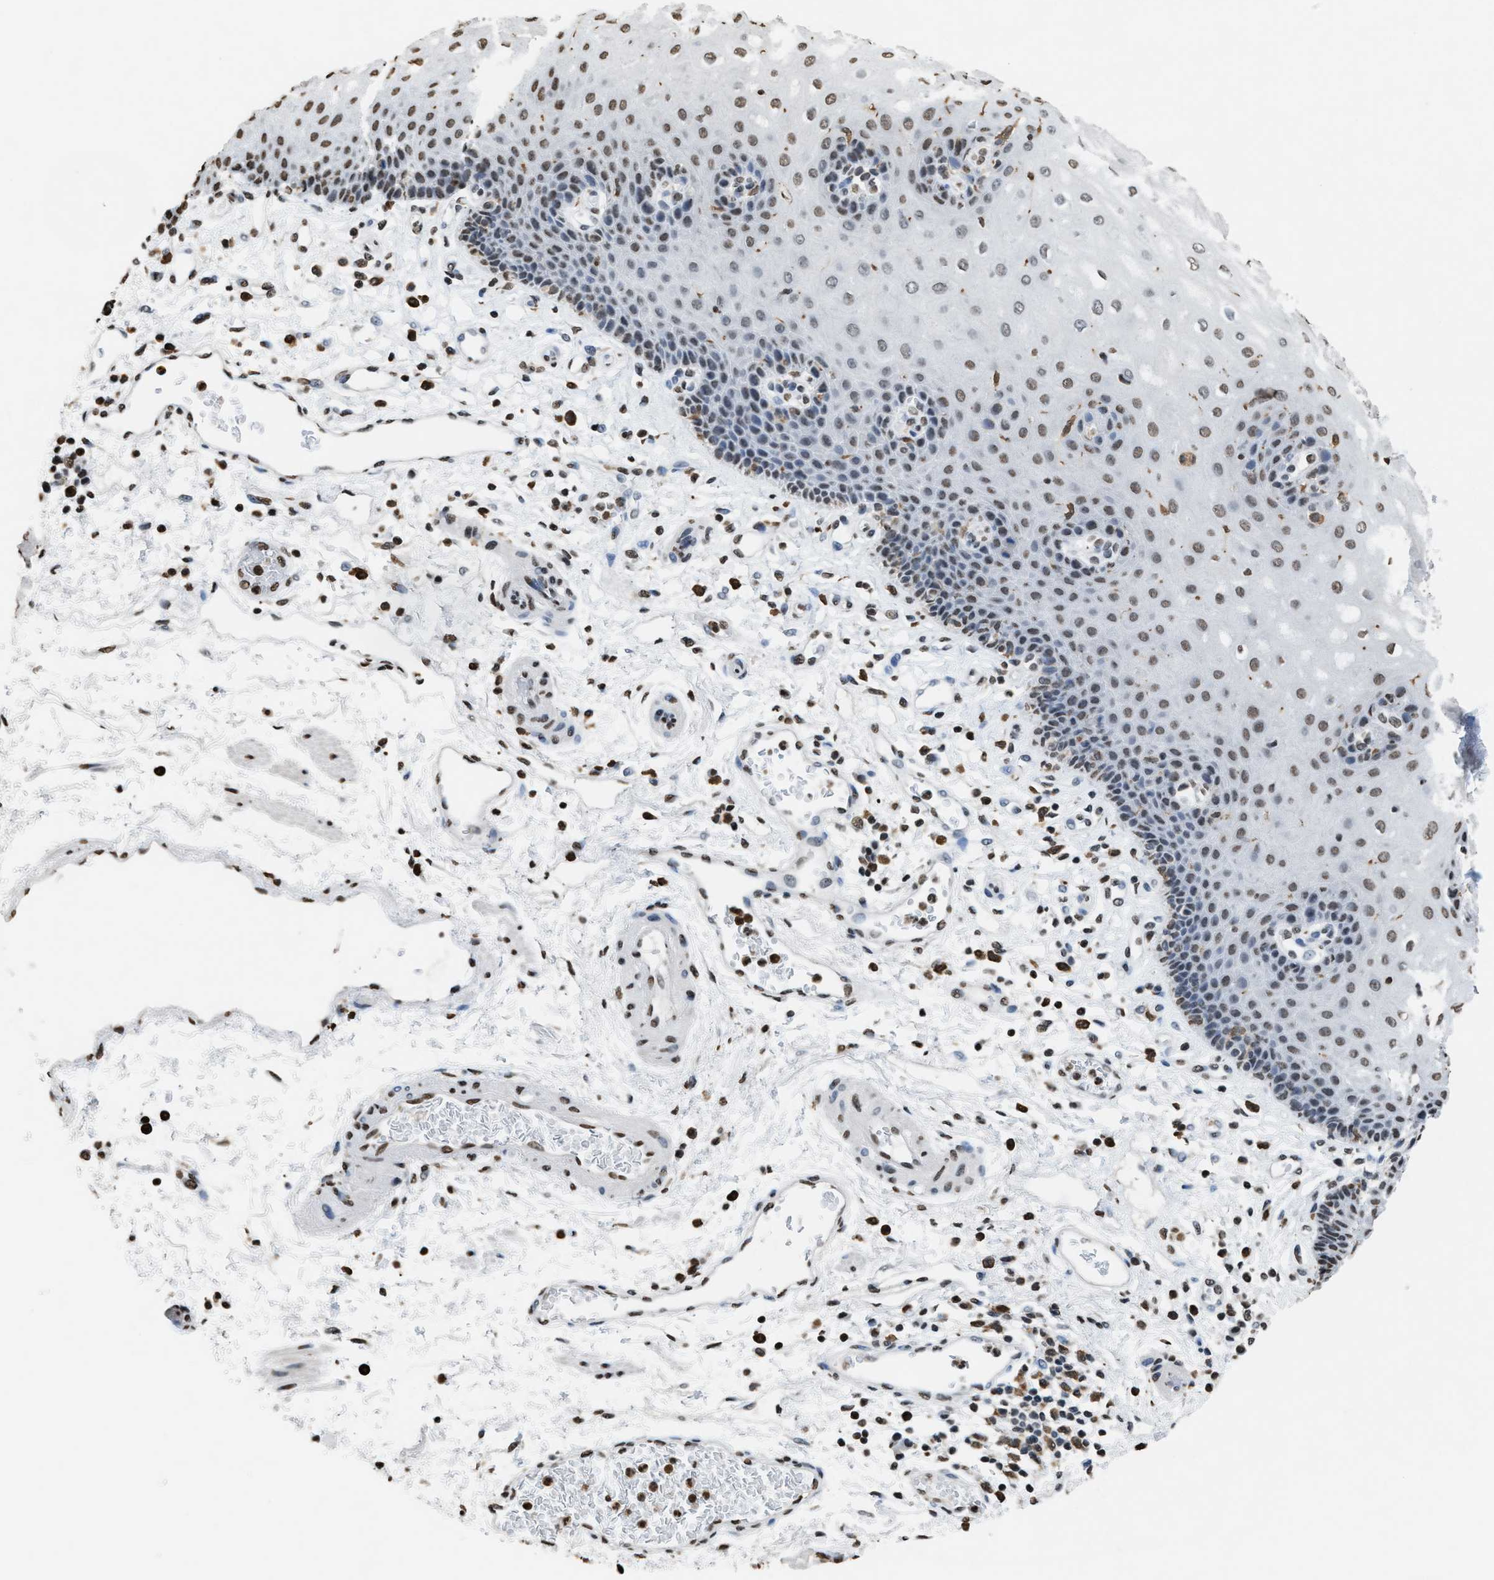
{"staining": {"intensity": "moderate", "quantity": "<25%", "location": "nuclear"}, "tissue": "esophagus", "cell_type": "Squamous epithelial cells", "image_type": "normal", "snomed": [{"axis": "morphology", "description": "Normal tissue, NOS"}, {"axis": "topography", "description": "Esophagus"}], "caption": "The micrograph reveals staining of unremarkable esophagus, revealing moderate nuclear protein staining (brown color) within squamous epithelial cells.", "gene": "NUP88", "patient": {"sex": "male", "age": 54}}